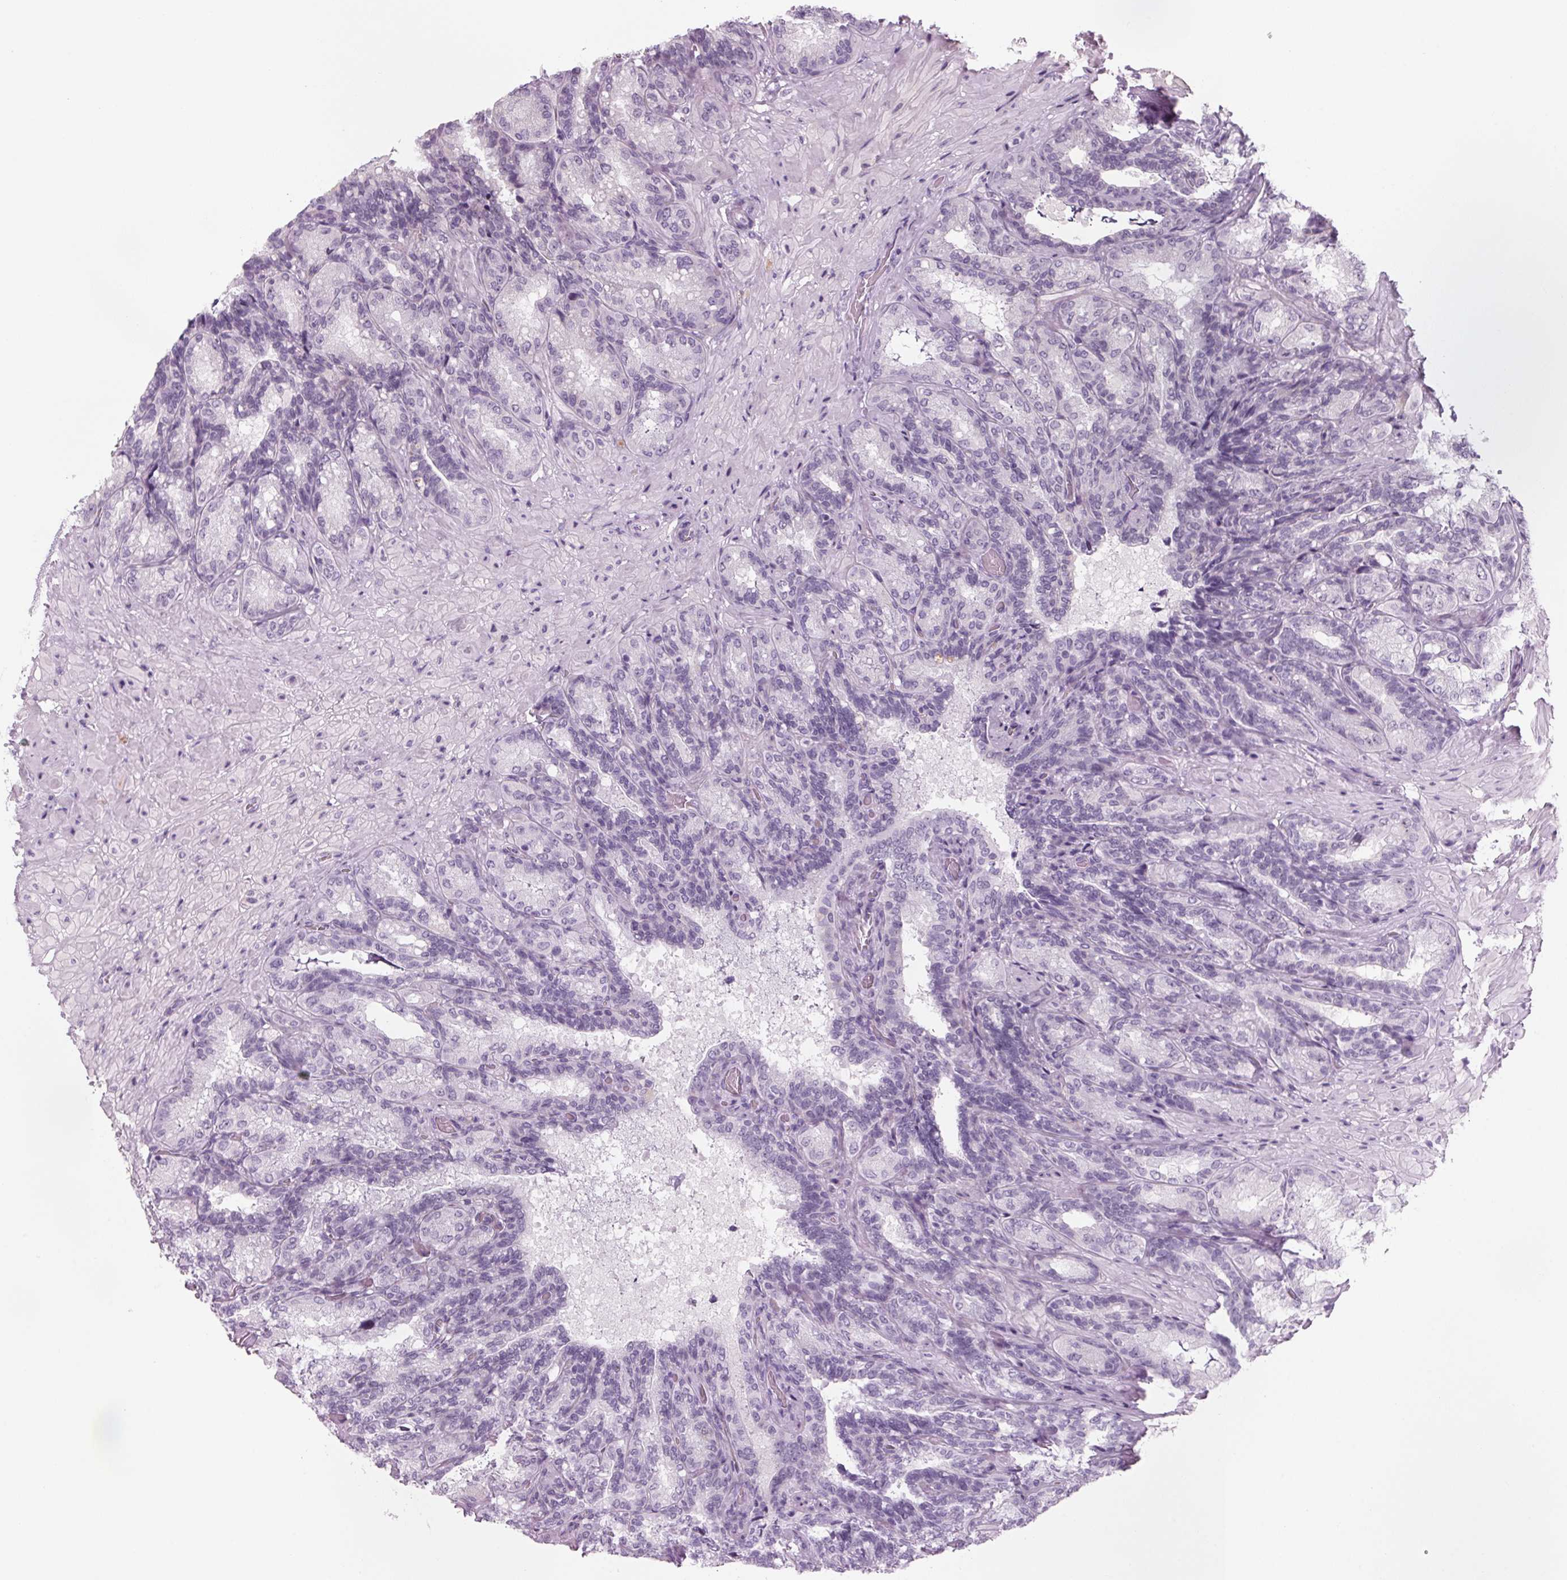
{"staining": {"intensity": "negative", "quantity": "none", "location": "none"}, "tissue": "seminal vesicle", "cell_type": "Glandular cells", "image_type": "normal", "snomed": [{"axis": "morphology", "description": "Normal tissue, NOS"}, {"axis": "topography", "description": "Seminal veicle"}], "caption": "The image displays no significant positivity in glandular cells of seminal vesicle. Brightfield microscopy of immunohistochemistry stained with DAB (brown) and hematoxylin (blue), captured at high magnification.", "gene": "DNTTIP2", "patient": {"sex": "male", "age": 68}}